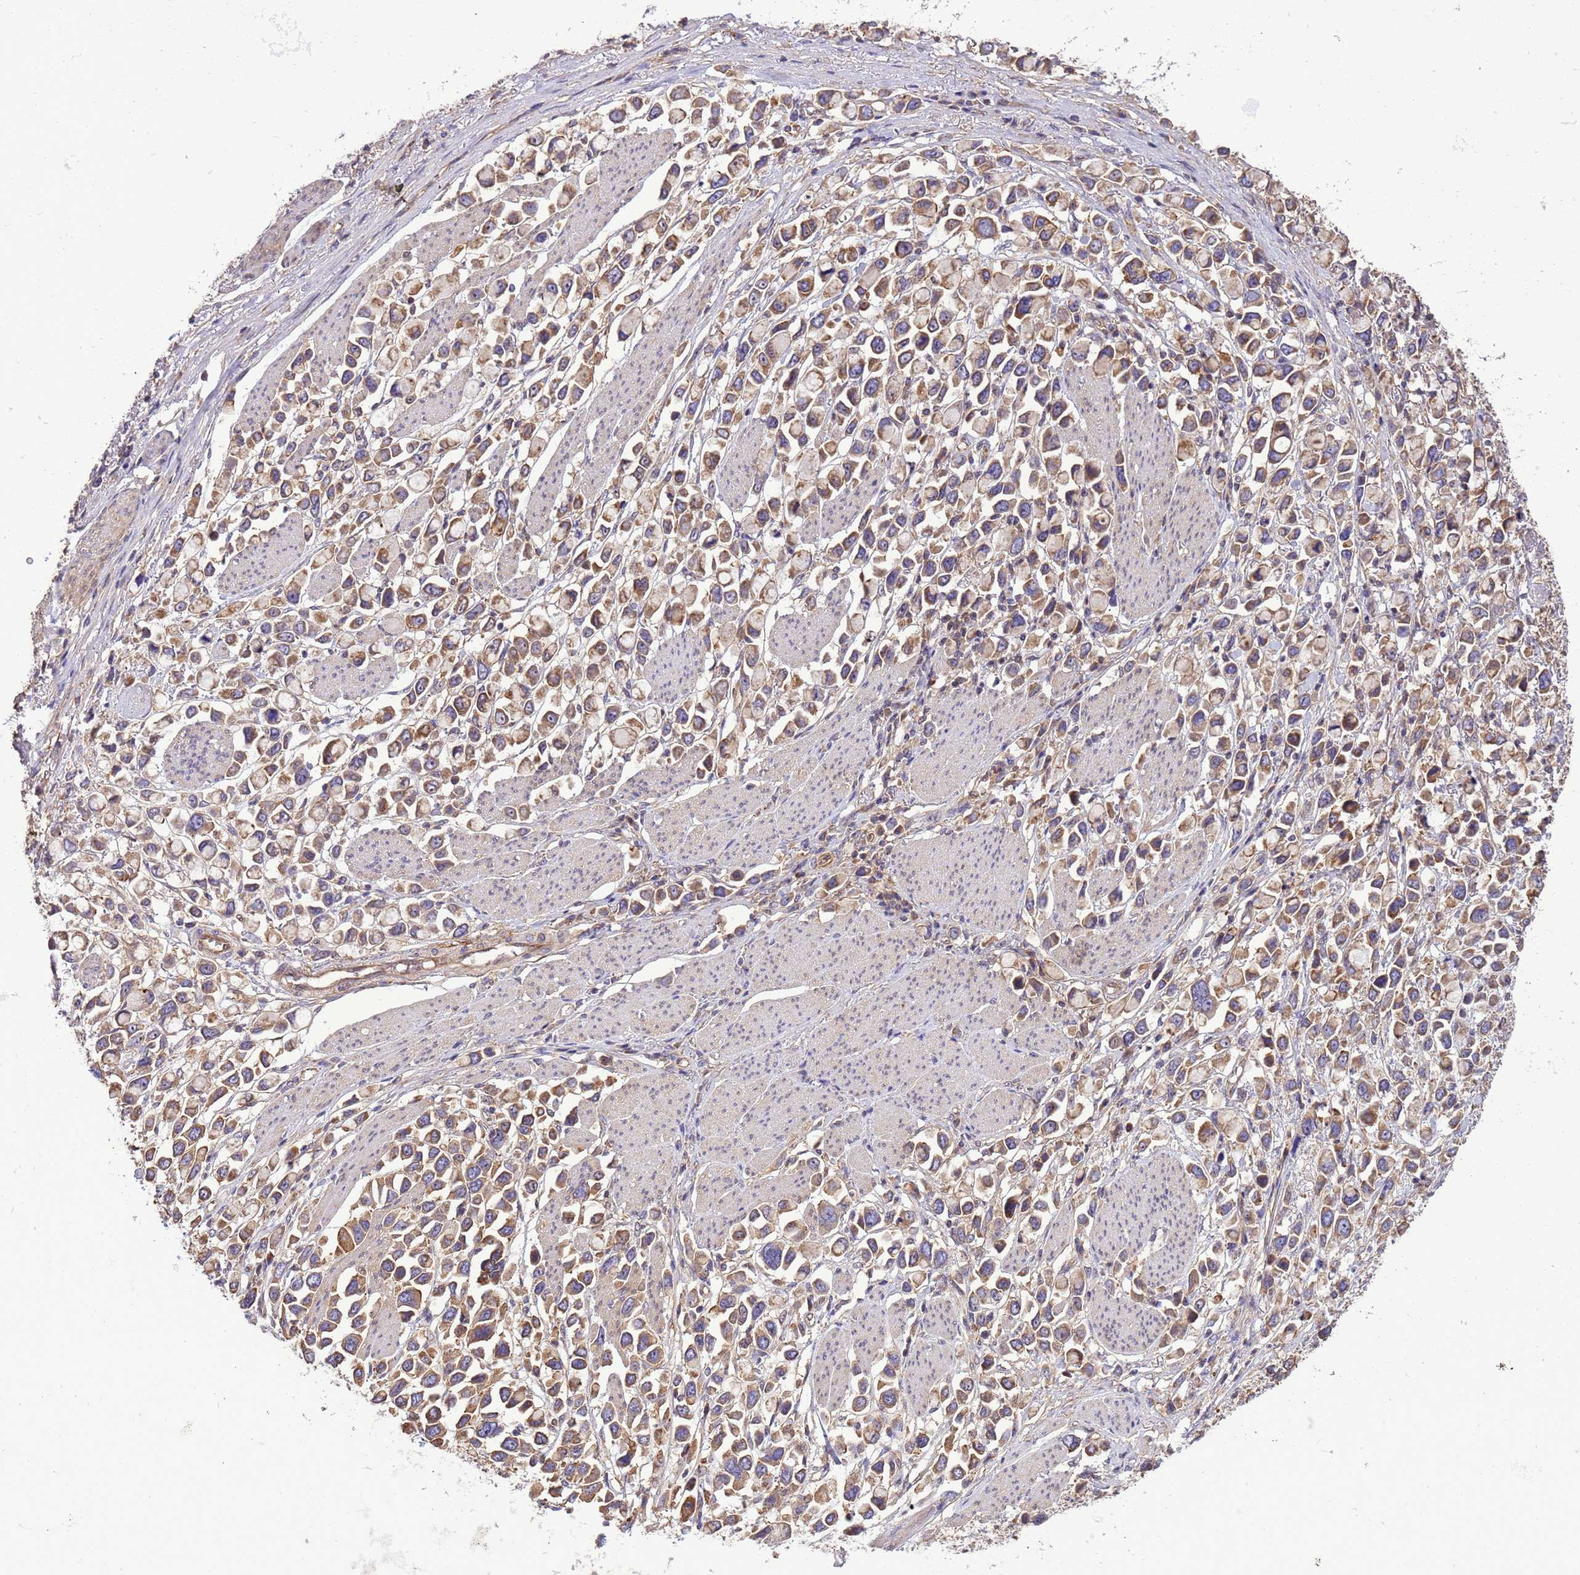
{"staining": {"intensity": "moderate", "quantity": ">75%", "location": "cytoplasmic/membranous"}, "tissue": "stomach cancer", "cell_type": "Tumor cells", "image_type": "cancer", "snomed": [{"axis": "morphology", "description": "Adenocarcinoma, NOS"}, {"axis": "topography", "description": "Stomach"}], "caption": "Immunohistochemical staining of human adenocarcinoma (stomach) reveals moderate cytoplasmic/membranous protein staining in approximately >75% of tumor cells. (Stains: DAB in brown, nuclei in blue, Microscopy: brightfield microscopy at high magnification).", "gene": "SMCO3", "patient": {"sex": "female", "age": 81}}